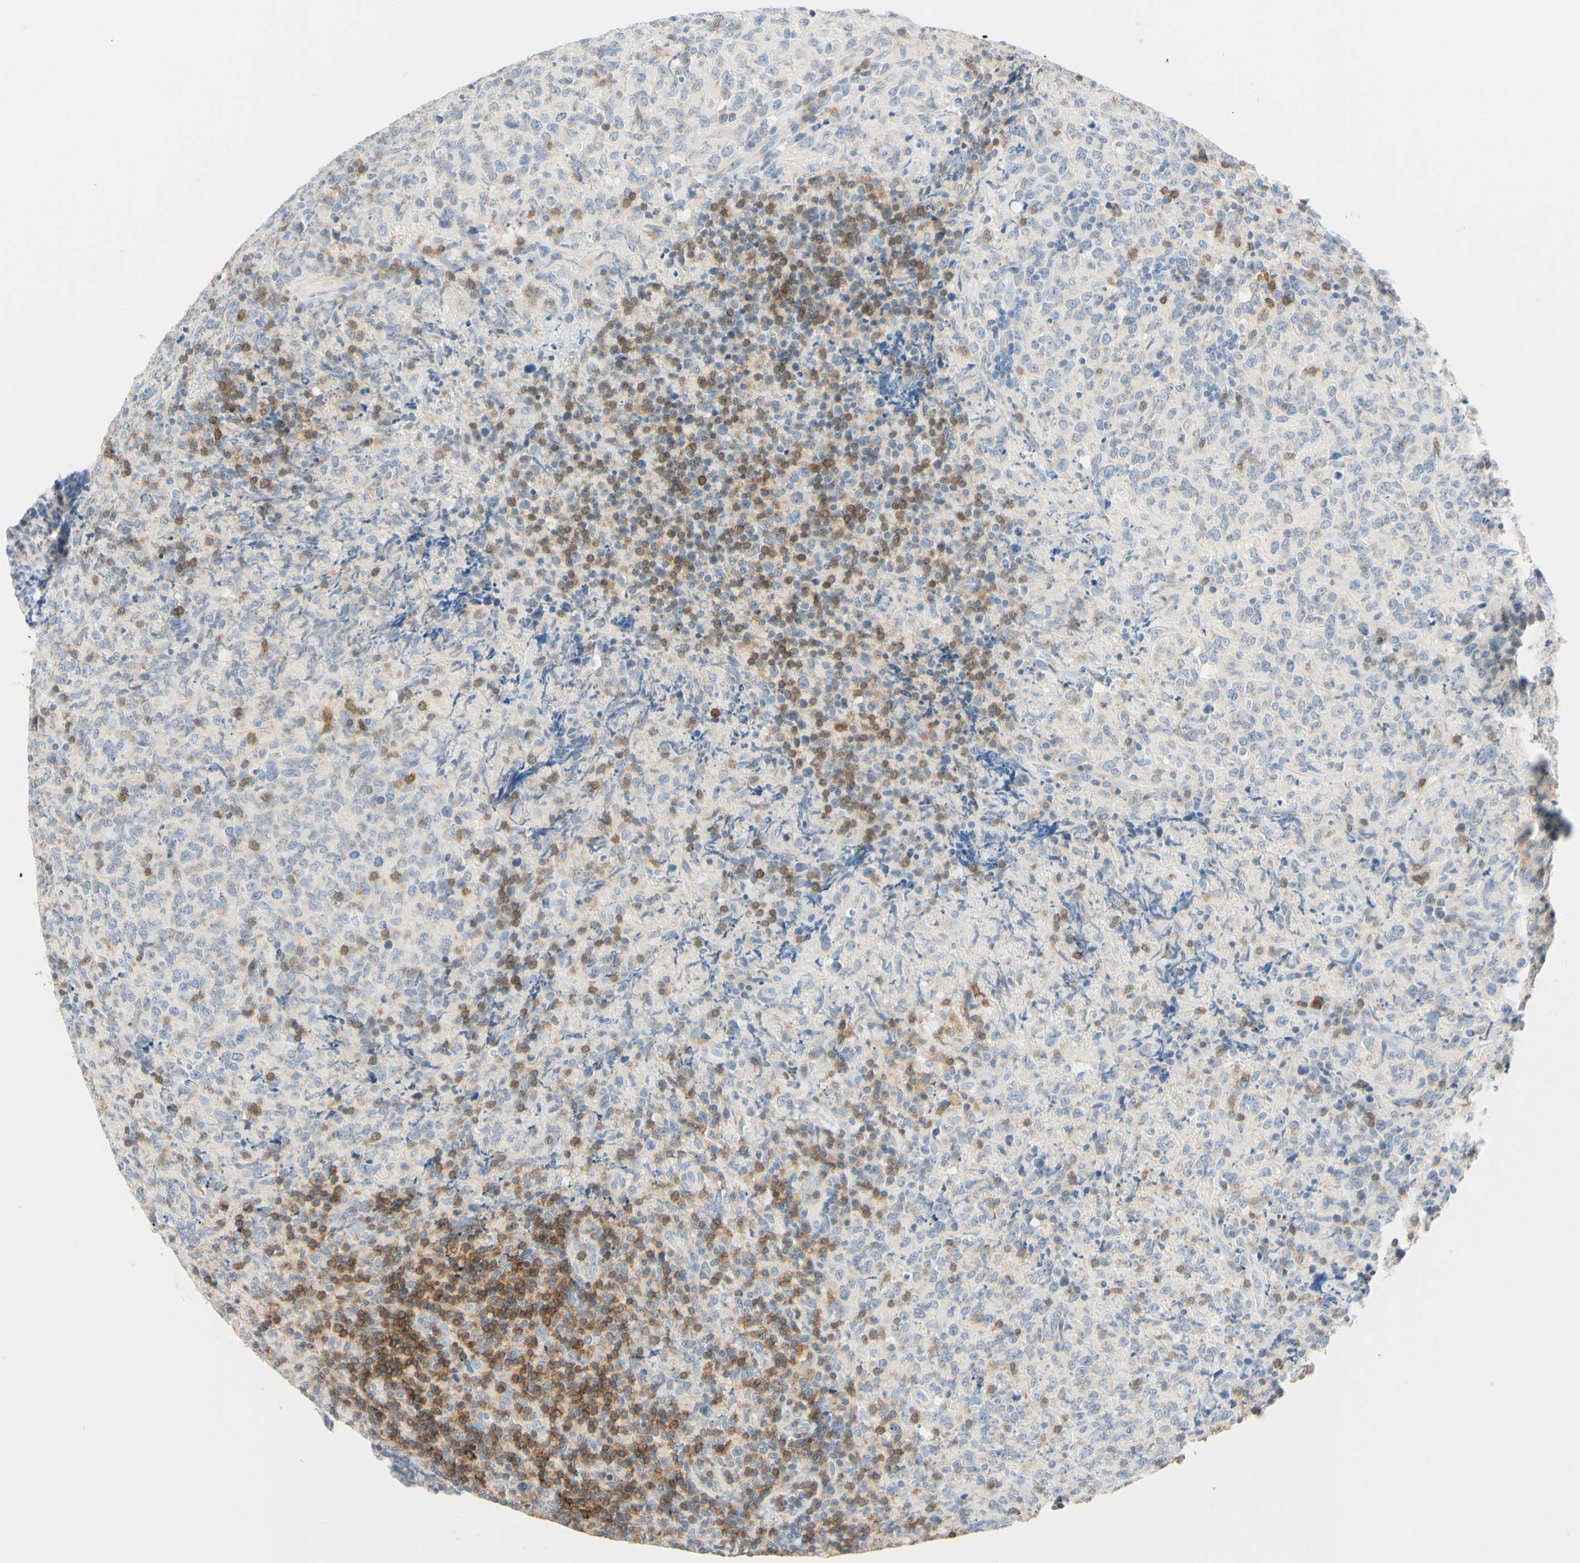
{"staining": {"intensity": "negative", "quantity": "none", "location": "none"}, "tissue": "lymphoma", "cell_type": "Tumor cells", "image_type": "cancer", "snomed": [{"axis": "morphology", "description": "Malignant lymphoma, non-Hodgkin's type, High grade"}, {"axis": "topography", "description": "Tonsil"}], "caption": "Protein analysis of malignant lymphoma, non-Hodgkin's type (high-grade) reveals no significant expression in tumor cells.", "gene": "LAT", "patient": {"sex": "female", "age": 36}}